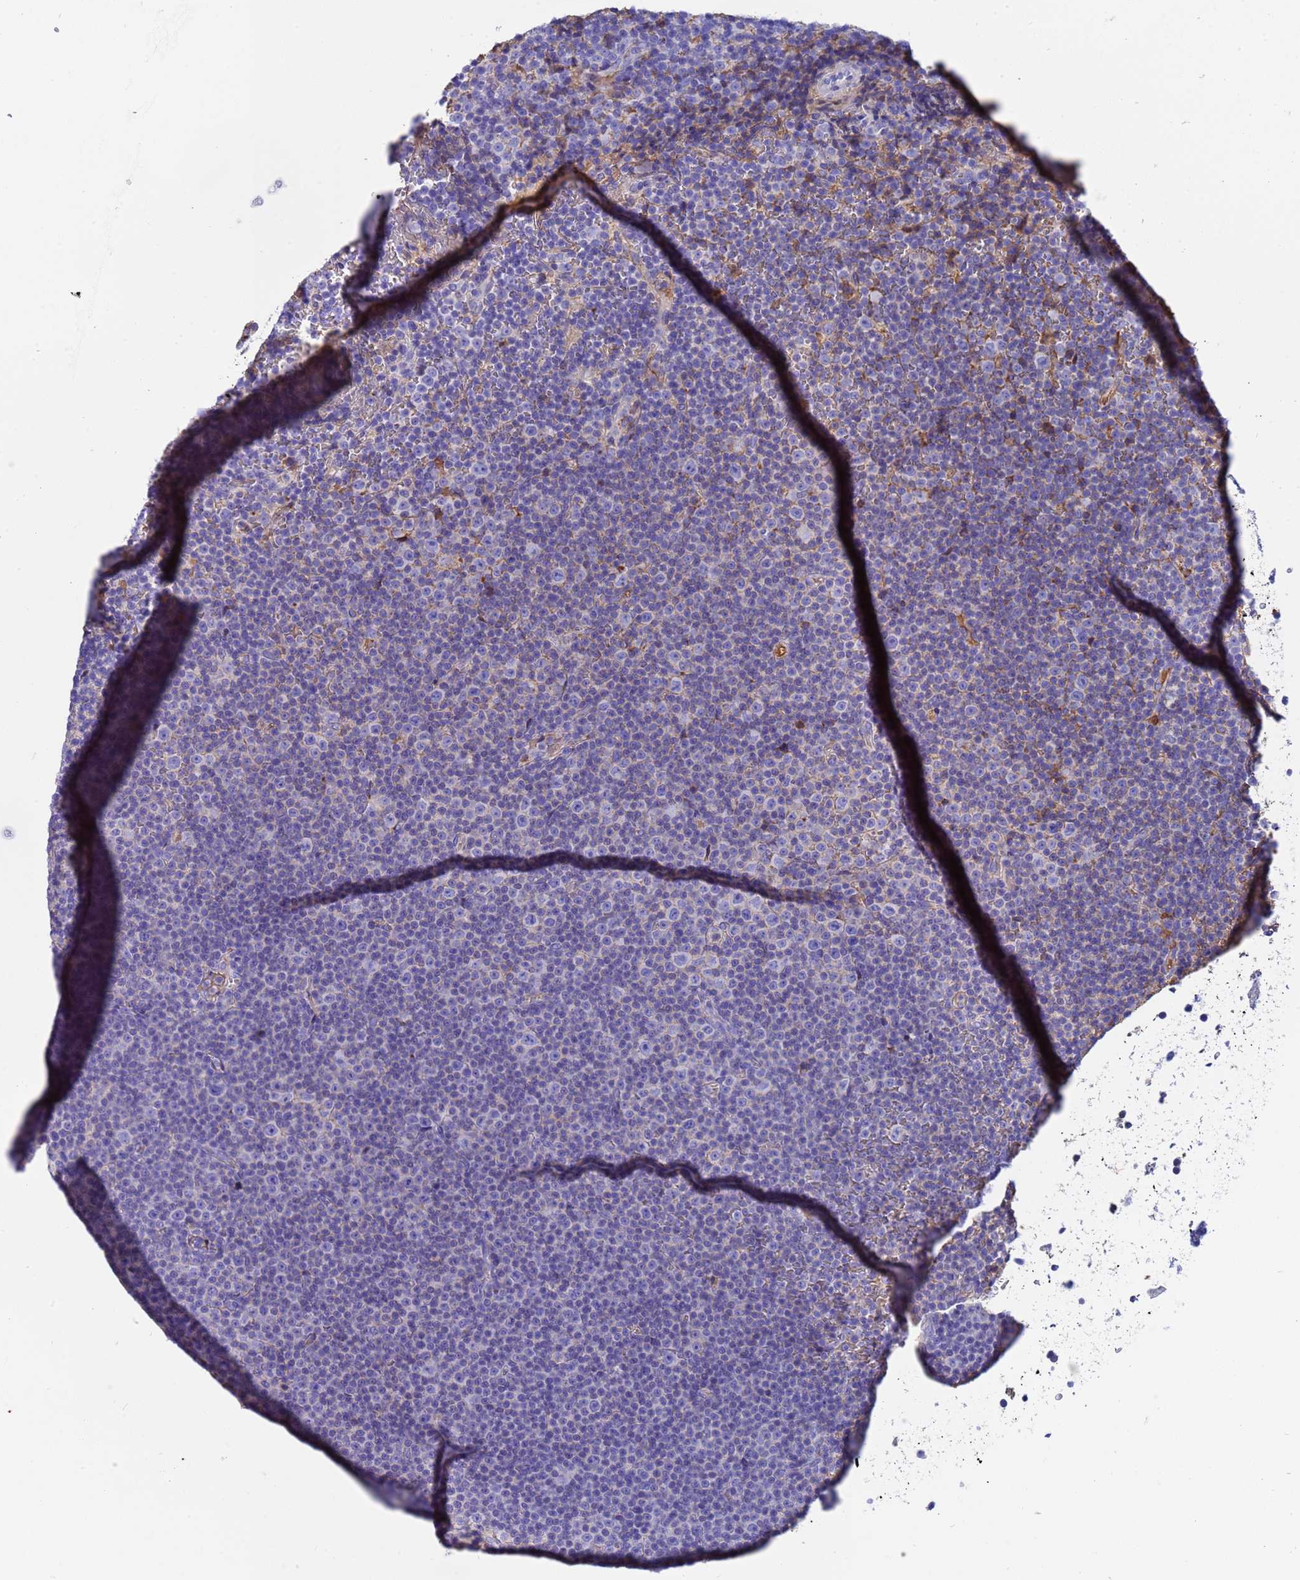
{"staining": {"intensity": "negative", "quantity": "none", "location": "none"}, "tissue": "lymphoma", "cell_type": "Tumor cells", "image_type": "cancer", "snomed": [{"axis": "morphology", "description": "Malignant lymphoma, non-Hodgkin's type, Low grade"}, {"axis": "topography", "description": "Lymph node"}], "caption": "This micrograph is of malignant lymphoma, non-Hodgkin's type (low-grade) stained with immunohistochemistry to label a protein in brown with the nuclei are counter-stained blue. There is no positivity in tumor cells. (Brightfield microscopy of DAB immunohistochemistry at high magnification).", "gene": "H1-7", "patient": {"sex": "female", "age": 67}}